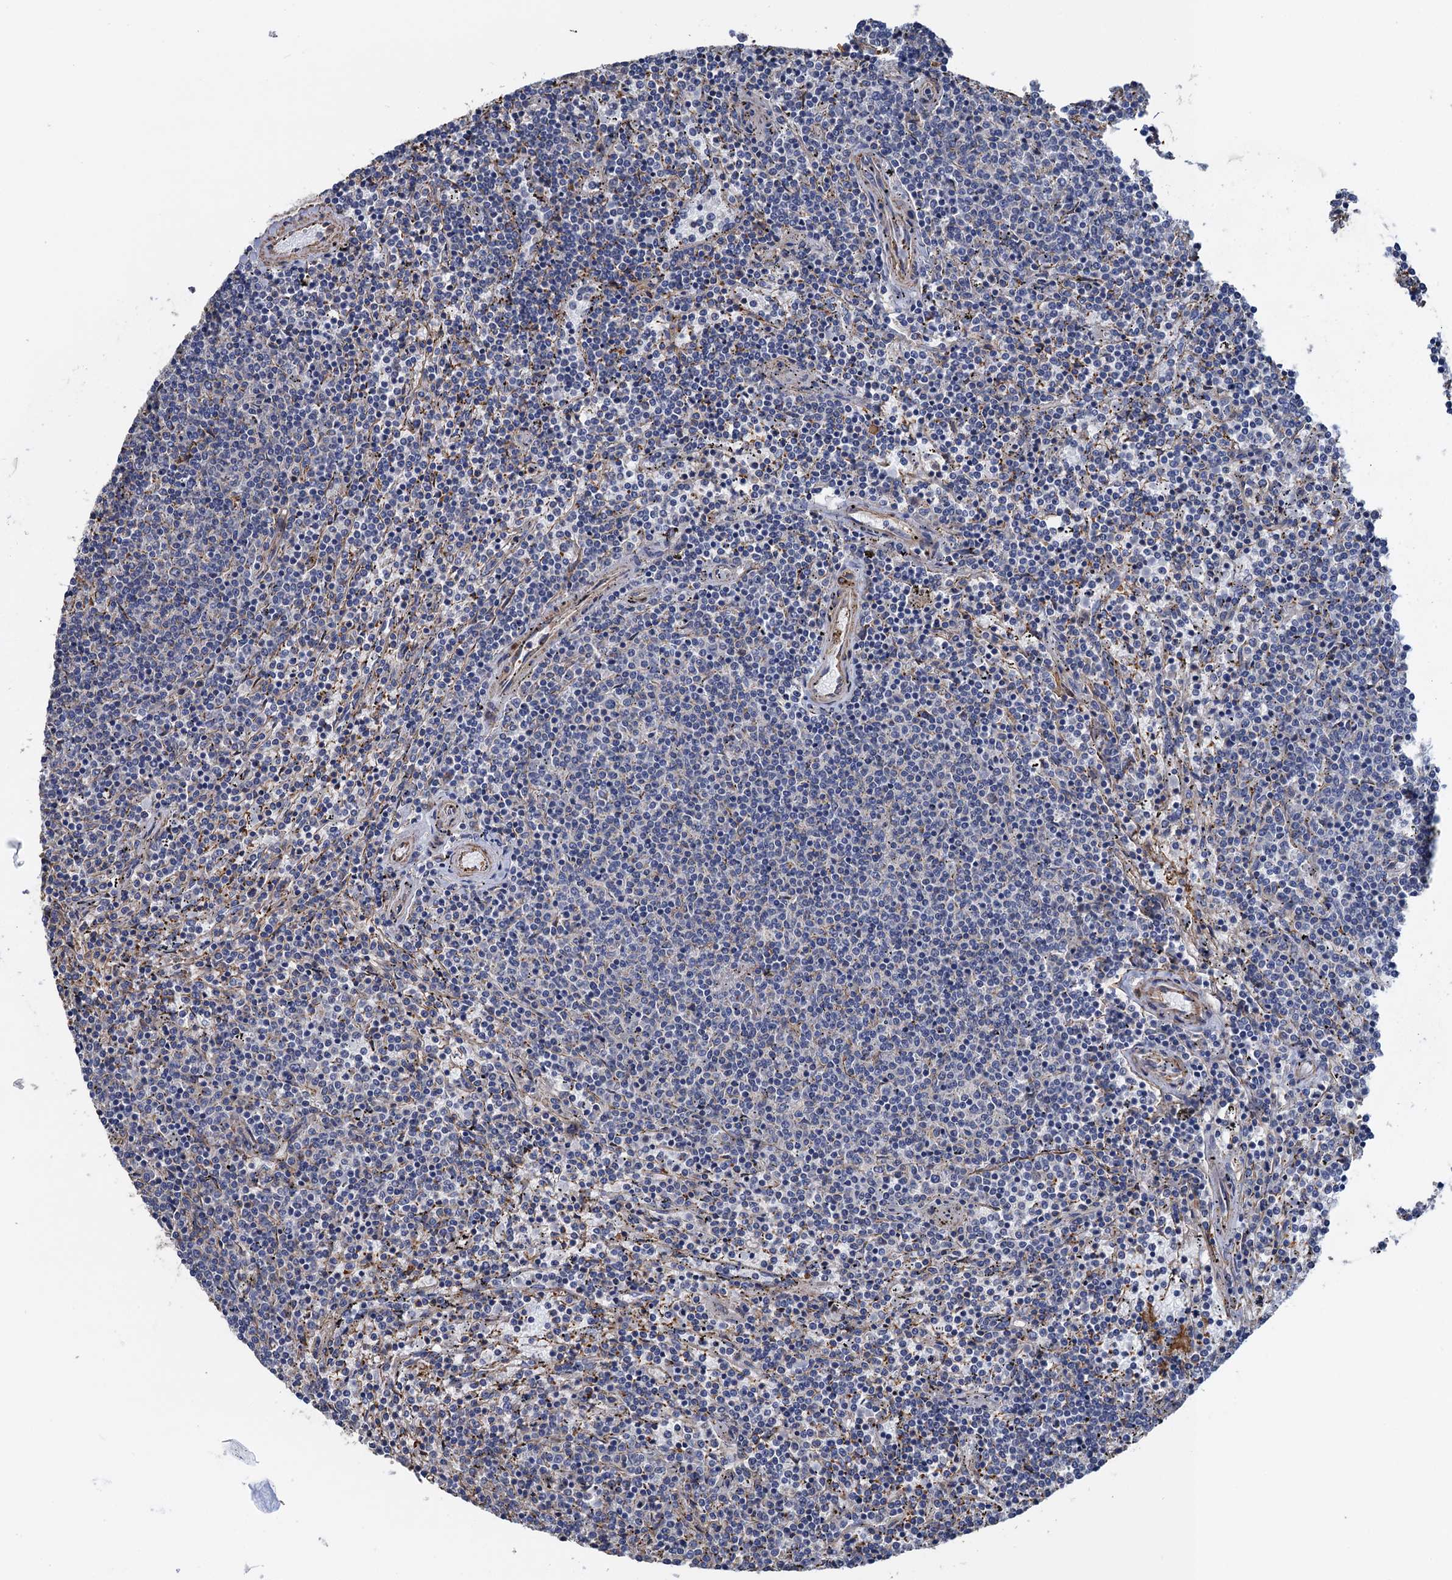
{"staining": {"intensity": "negative", "quantity": "none", "location": "none"}, "tissue": "lymphoma", "cell_type": "Tumor cells", "image_type": "cancer", "snomed": [{"axis": "morphology", "description": "Malignant lymphoma, non-Hodgkin's type, Low grade"}, {"axis": "topography", "description": "Spleen"}], "caption": "A micrograph of human lymphoma is negative for staining in tumor cells.", "gene": "GCSH", "patient": {"sex": "female", "age": 50}}